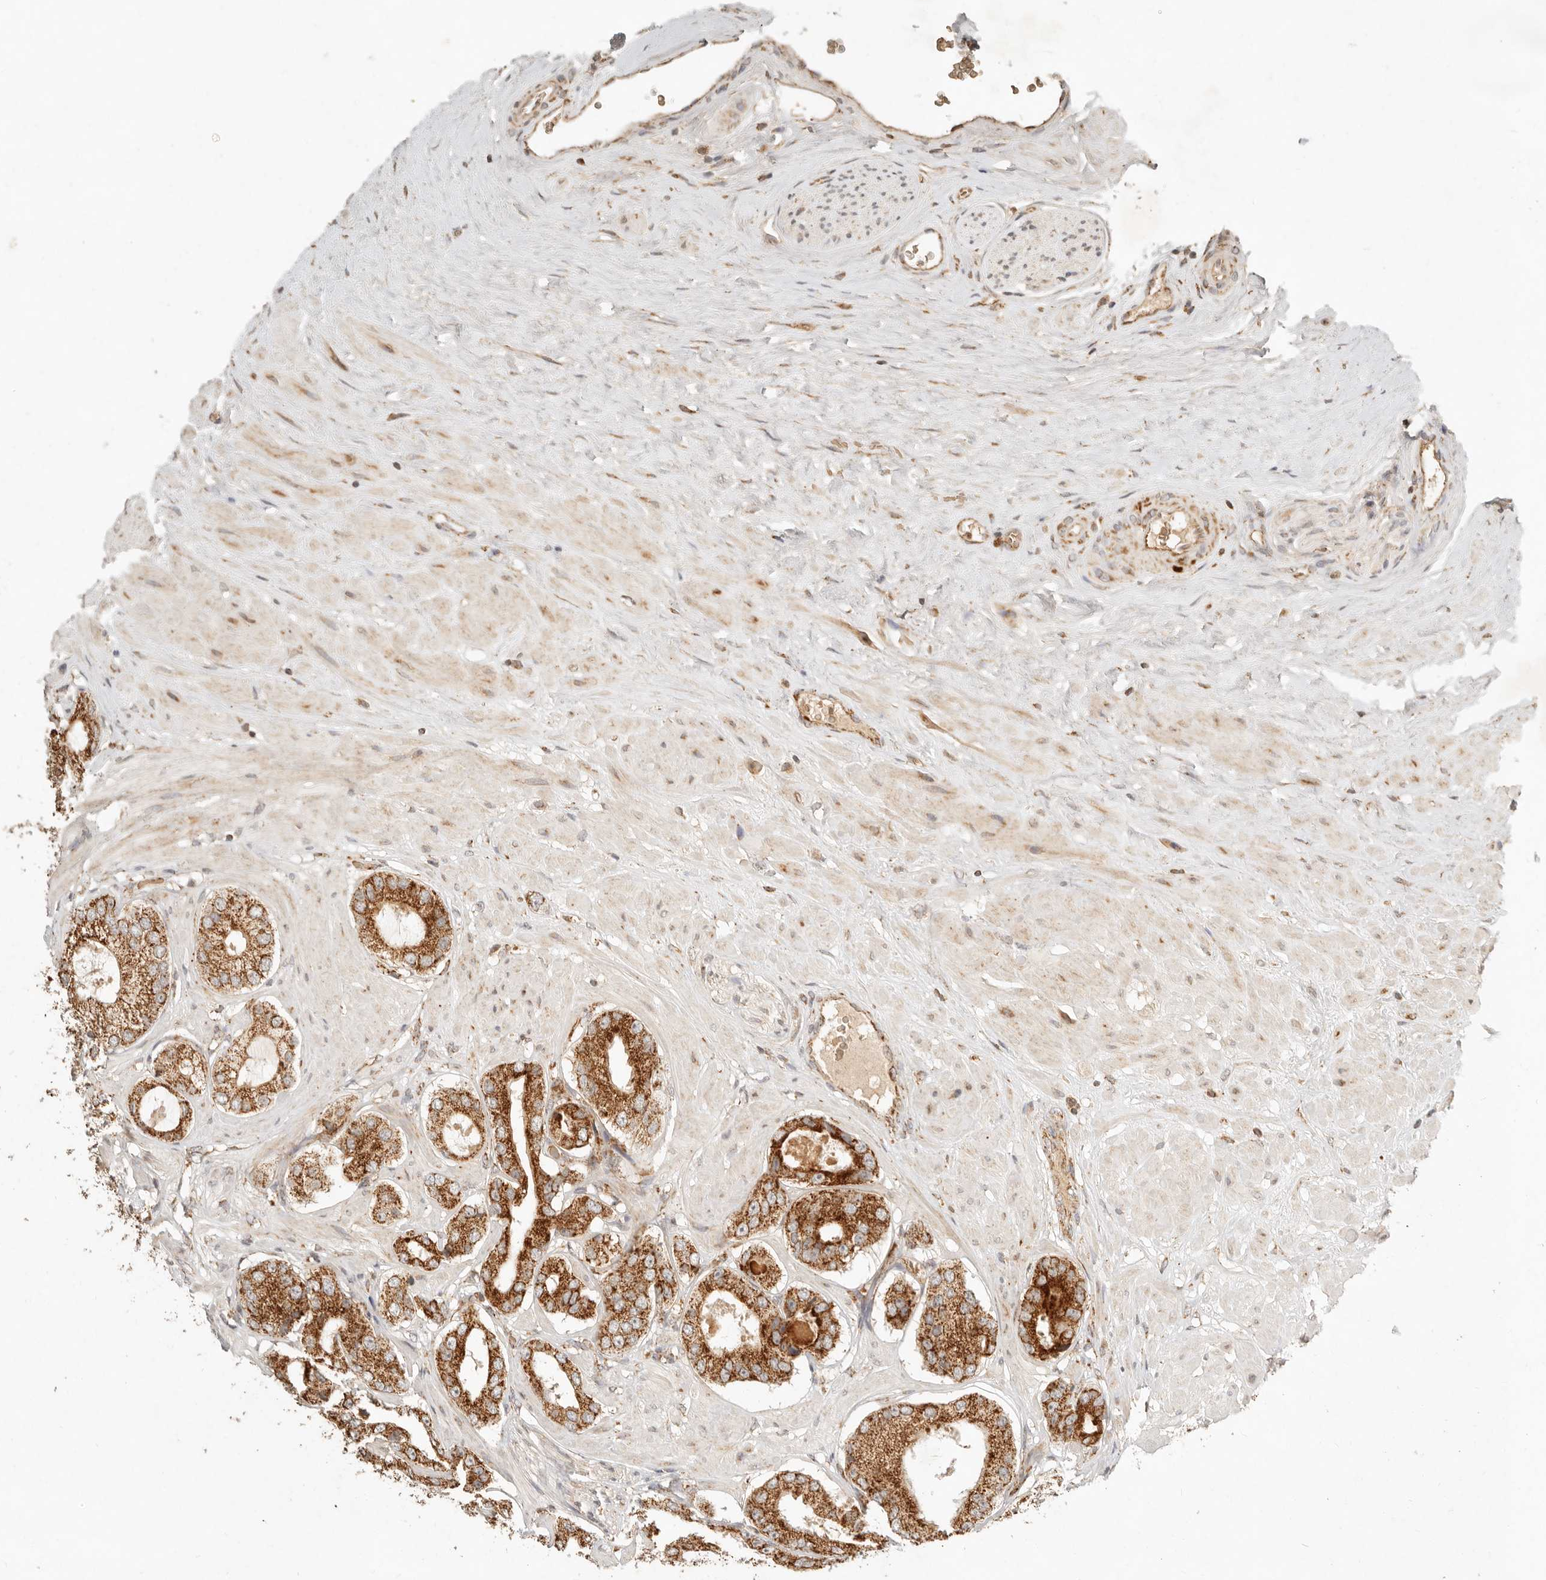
{"staining": {"intensity": "strong", "quantity": ">75%", "location": "cytoplasmic/membranous"}, "tissue": "prostate cancer", "cell_type": "Tumor cells", "image_type": "cancer", "snomed": [{"axis": "morphology", "description": "Adenocarcinoma, High grade"}, {"axis": "topography", "description": "Prostate"}], "caption": "Adenocarcinoma (high-grade) (prostate) stained with immunohistochemistry reveals strong cytoplasmic/membranous positivity in about >75% of tumor cells.", "gene": "MRPL55", "patient": {"sex": "male", "age": 59}}